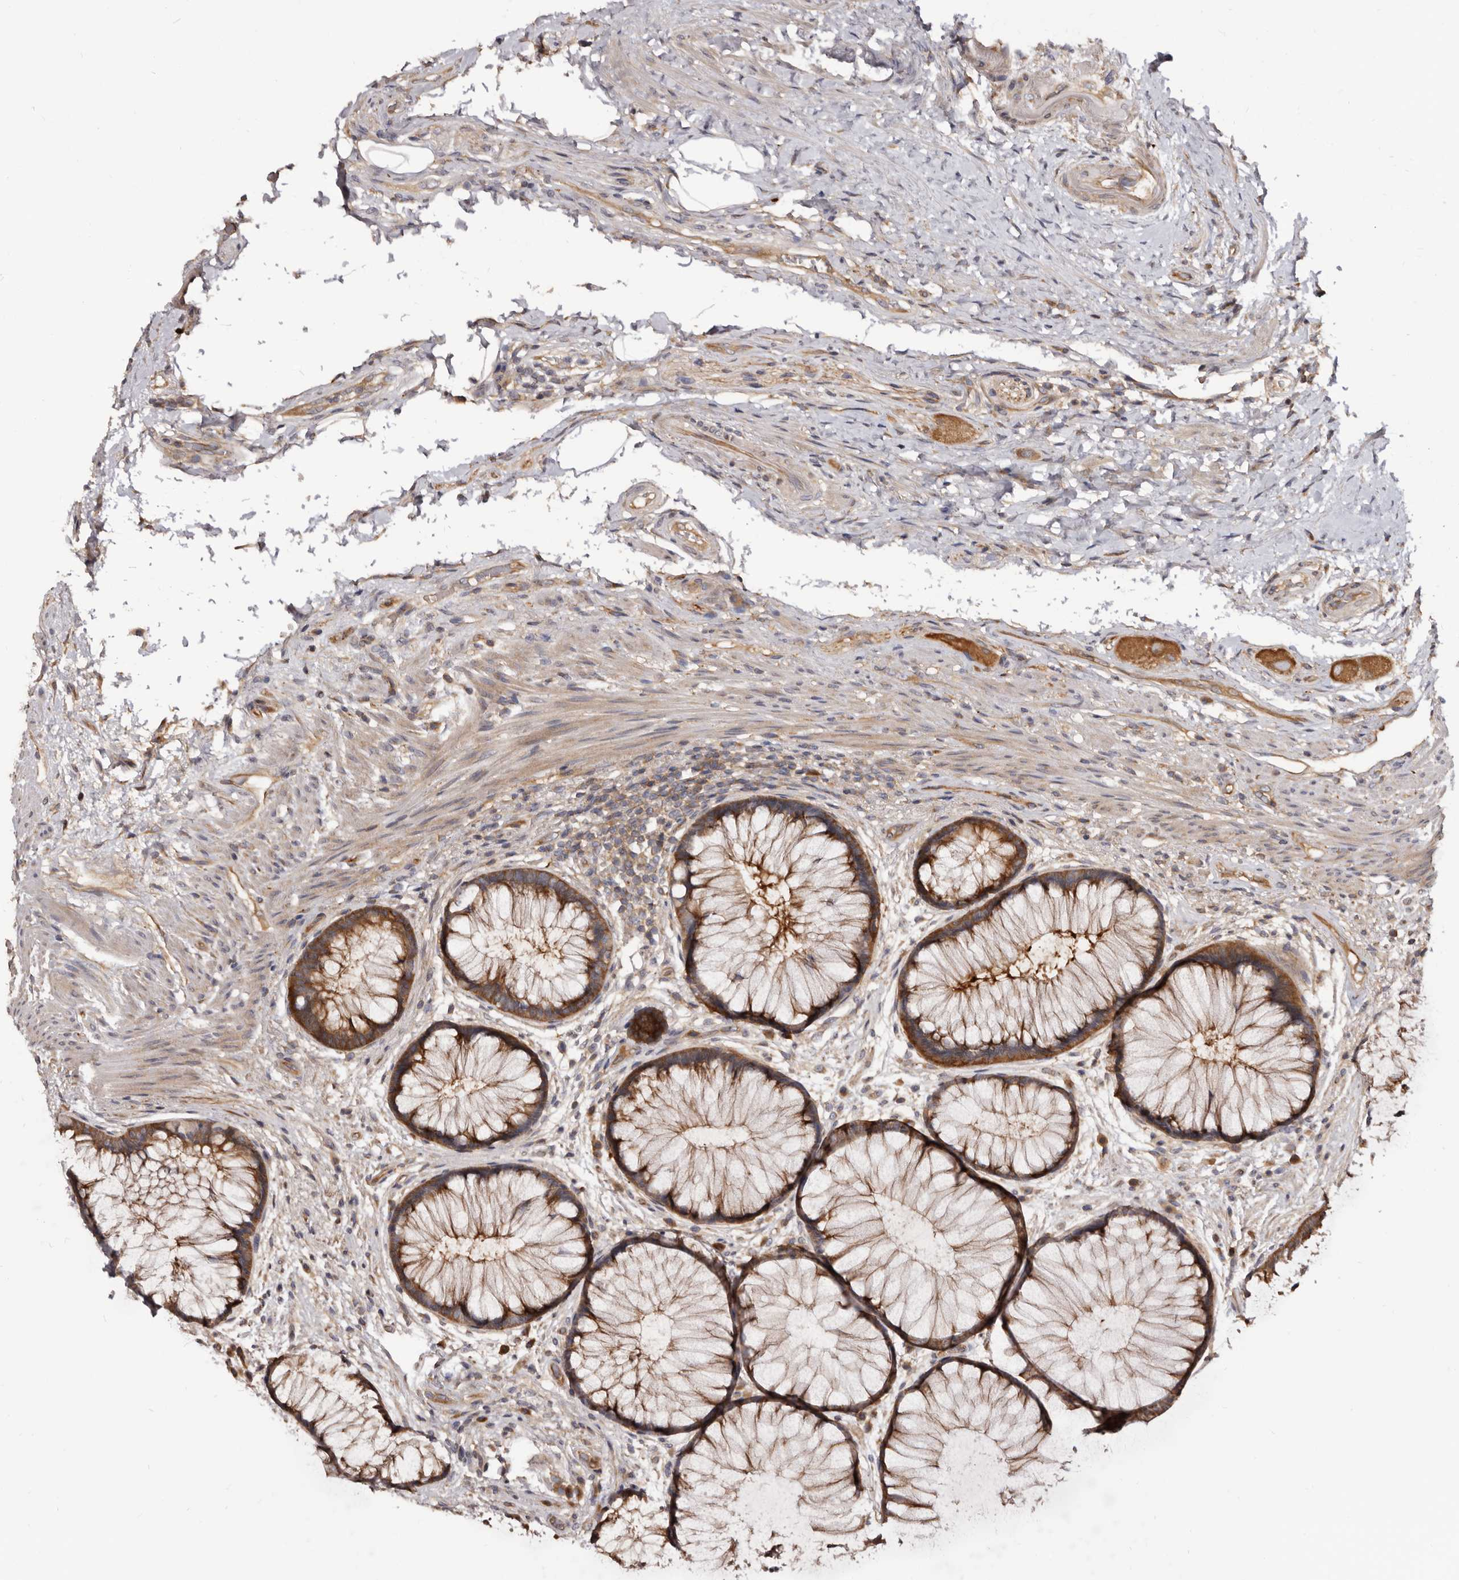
{"staining": {"intensity": "strong", "quantity": ">75%", "location": "cytoplasmic/membranous"}, "tissue": "rectum", "cell_type": "Glandular cells", "image_type": "normal", "snomed": [{"axis": "morphology", "description": "Normal tissue, NOS"}, {"axis": "topography", "description": "Rectum"}], "caption": "This image reveals IHC staining of unremarkable human rectum, with high strong cytoplasmic/membranous positivity in approximately >75% of glandular cells.", "gene": "ADAMTS20", "patient": {"sex": "male", "age": 51}}